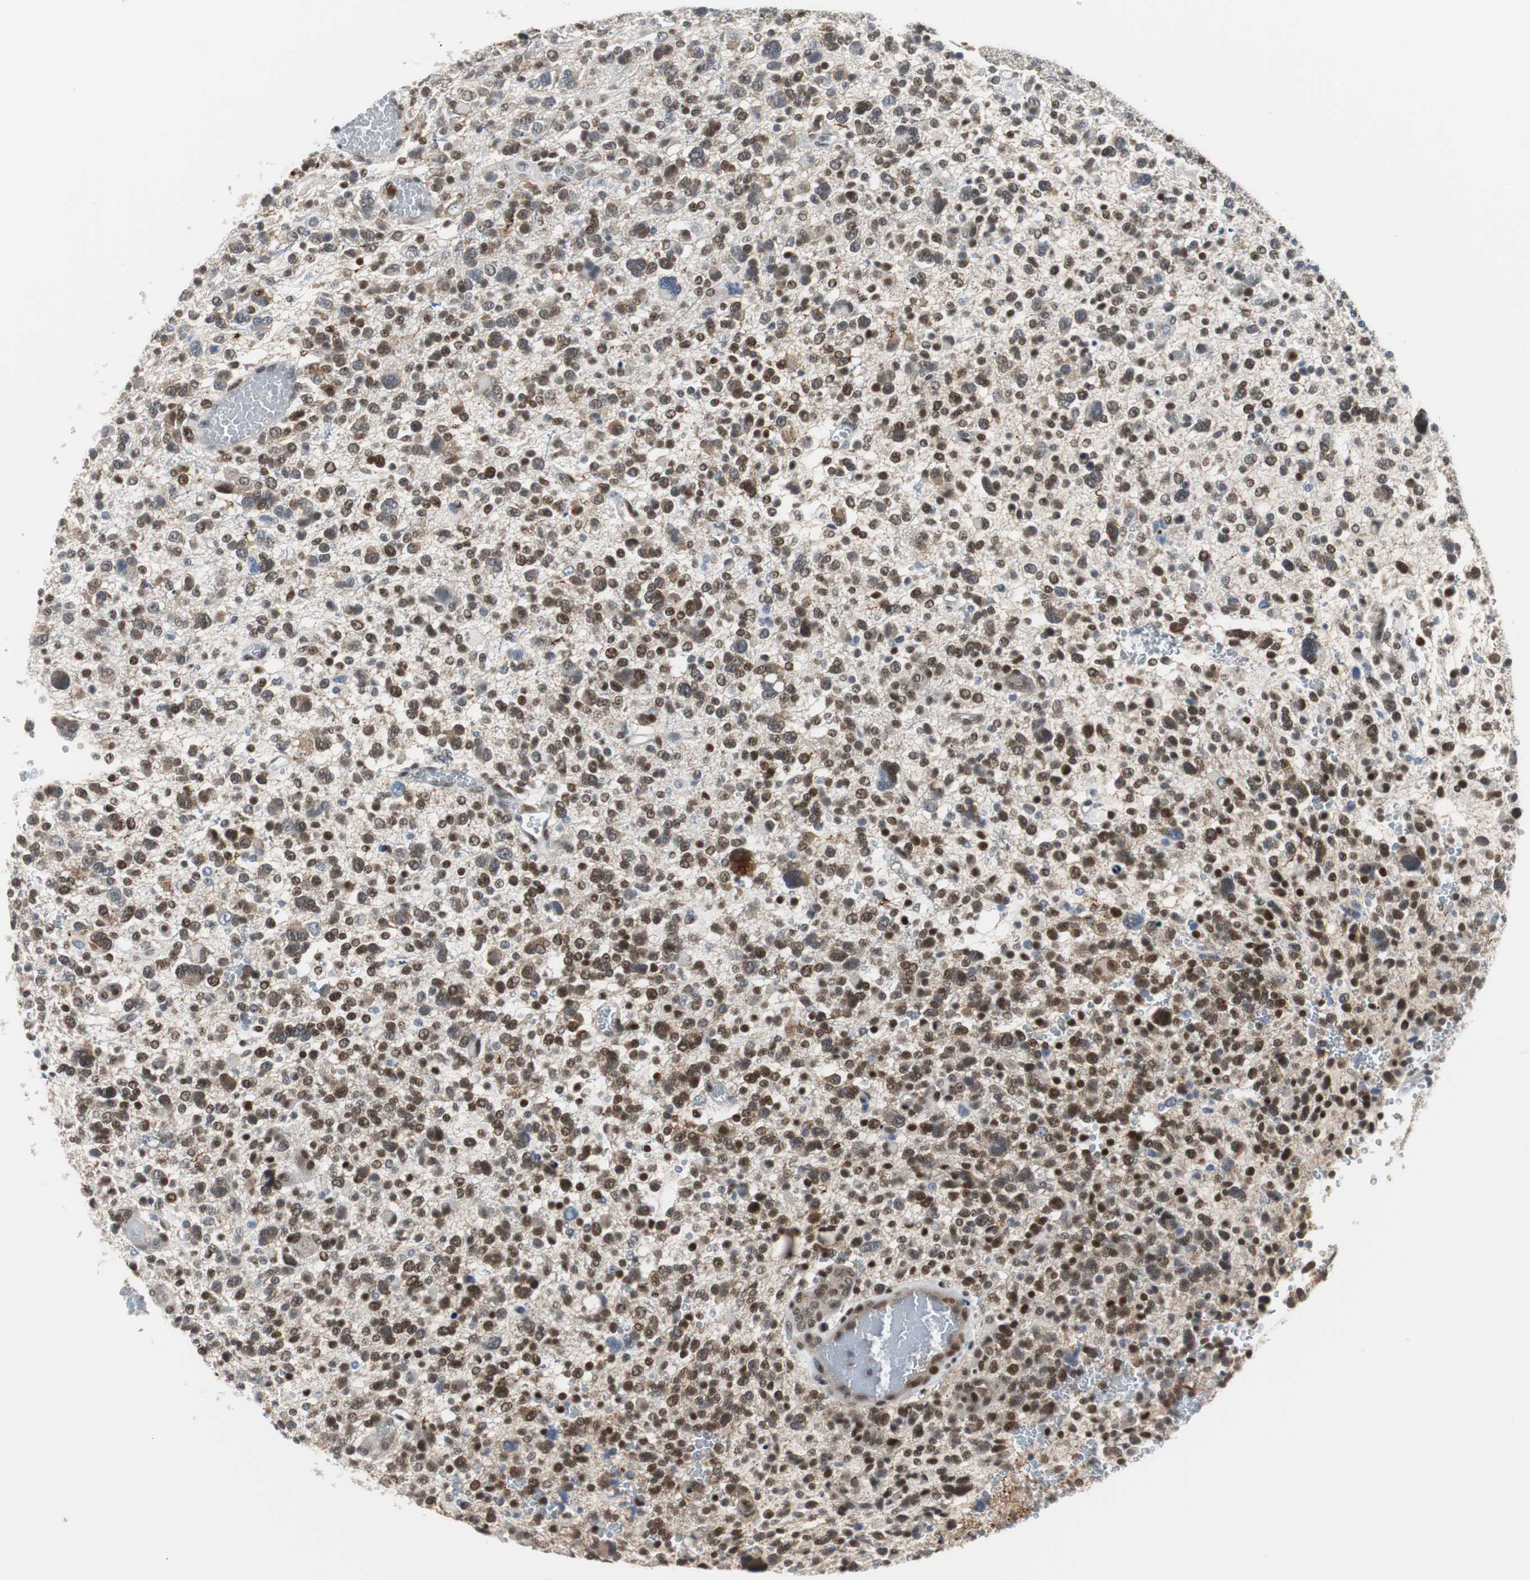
{"staining": {"intensity": "moderate", "quantity": "25%-75%", "location": "cytoplasmic/membranous,nuclear"}, "tissue": "glioma", "cell_type": "Tumor cells", "image_type": "cancer", "snomed": [{"axis": "morphology", "description": "Glioma, malignant, High grade"}, {"axis": "topography", "description": "Brain"}], "caption": "Immunohistochemistry (IHC) photomicrograph of neoplastic tissue: human glioma stained using immunohistochemistry demonstrates medium levels of moderate protein expression localized specifically in the cytoplasmic/membranous and nuclear of tumor cells, appearing as a cytoplasmic/membranous and nuclear brown color.", "gene": "SIRT1", "patient": {"sex": "male", "age": 48}}